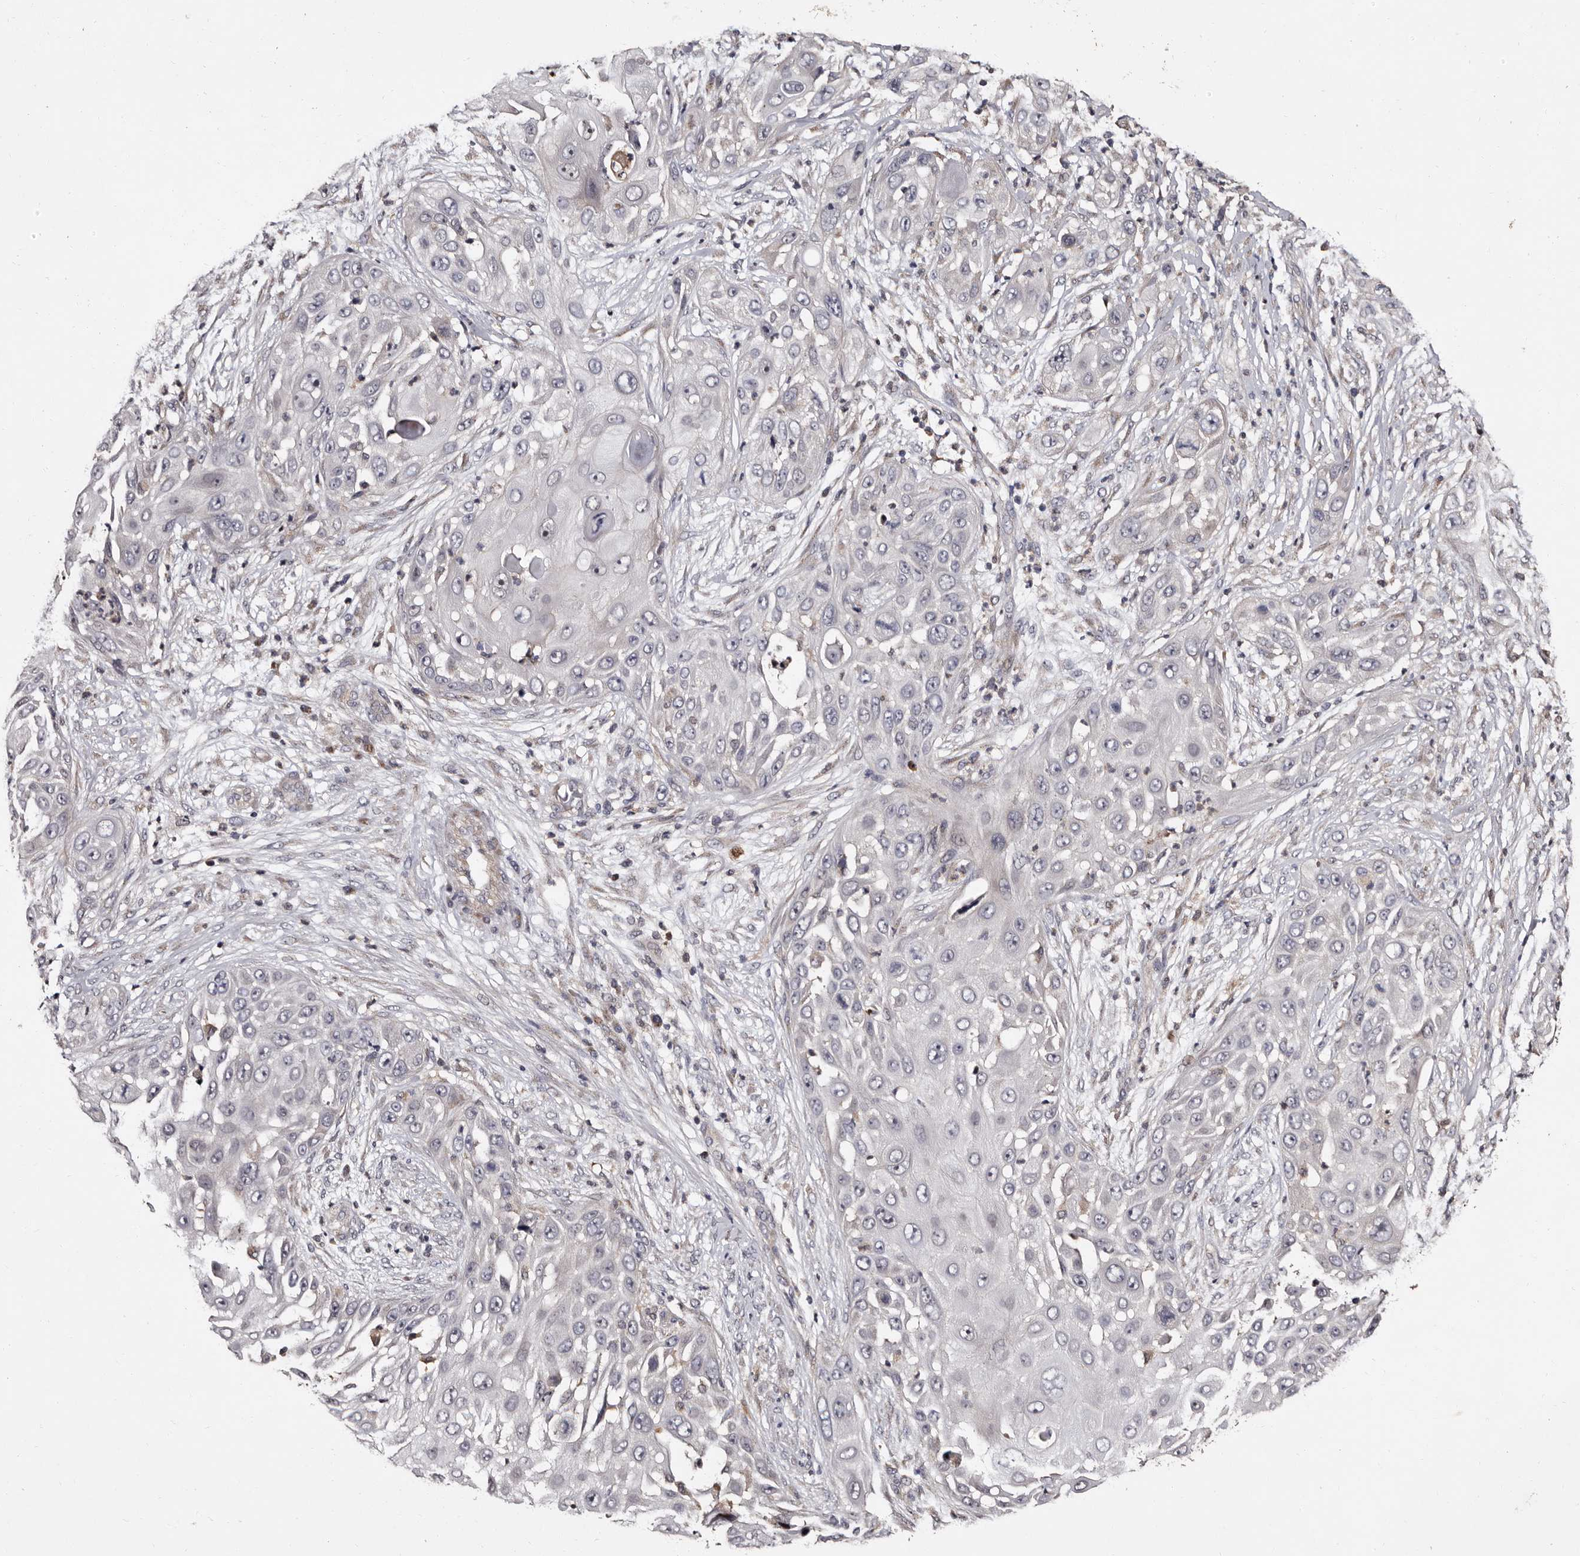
{"staining": {"intensity": "negative", "quantity": "none", "location": "none"}, "tissue": "skin cancer", "cell_type": "Tumor cells", "image_type": "cancer", "snomed": [{"axis": "morphology", "description": "Squamous cell carcinoma, NOS"}, {"axis": "topography", "description": "Skin"}], "caption": "Histopathology image shows no protein staining in tumor cells of skin cancer tissue.", "gene": "DNPH1", "patient": {"sex": "female", "age": 44}}